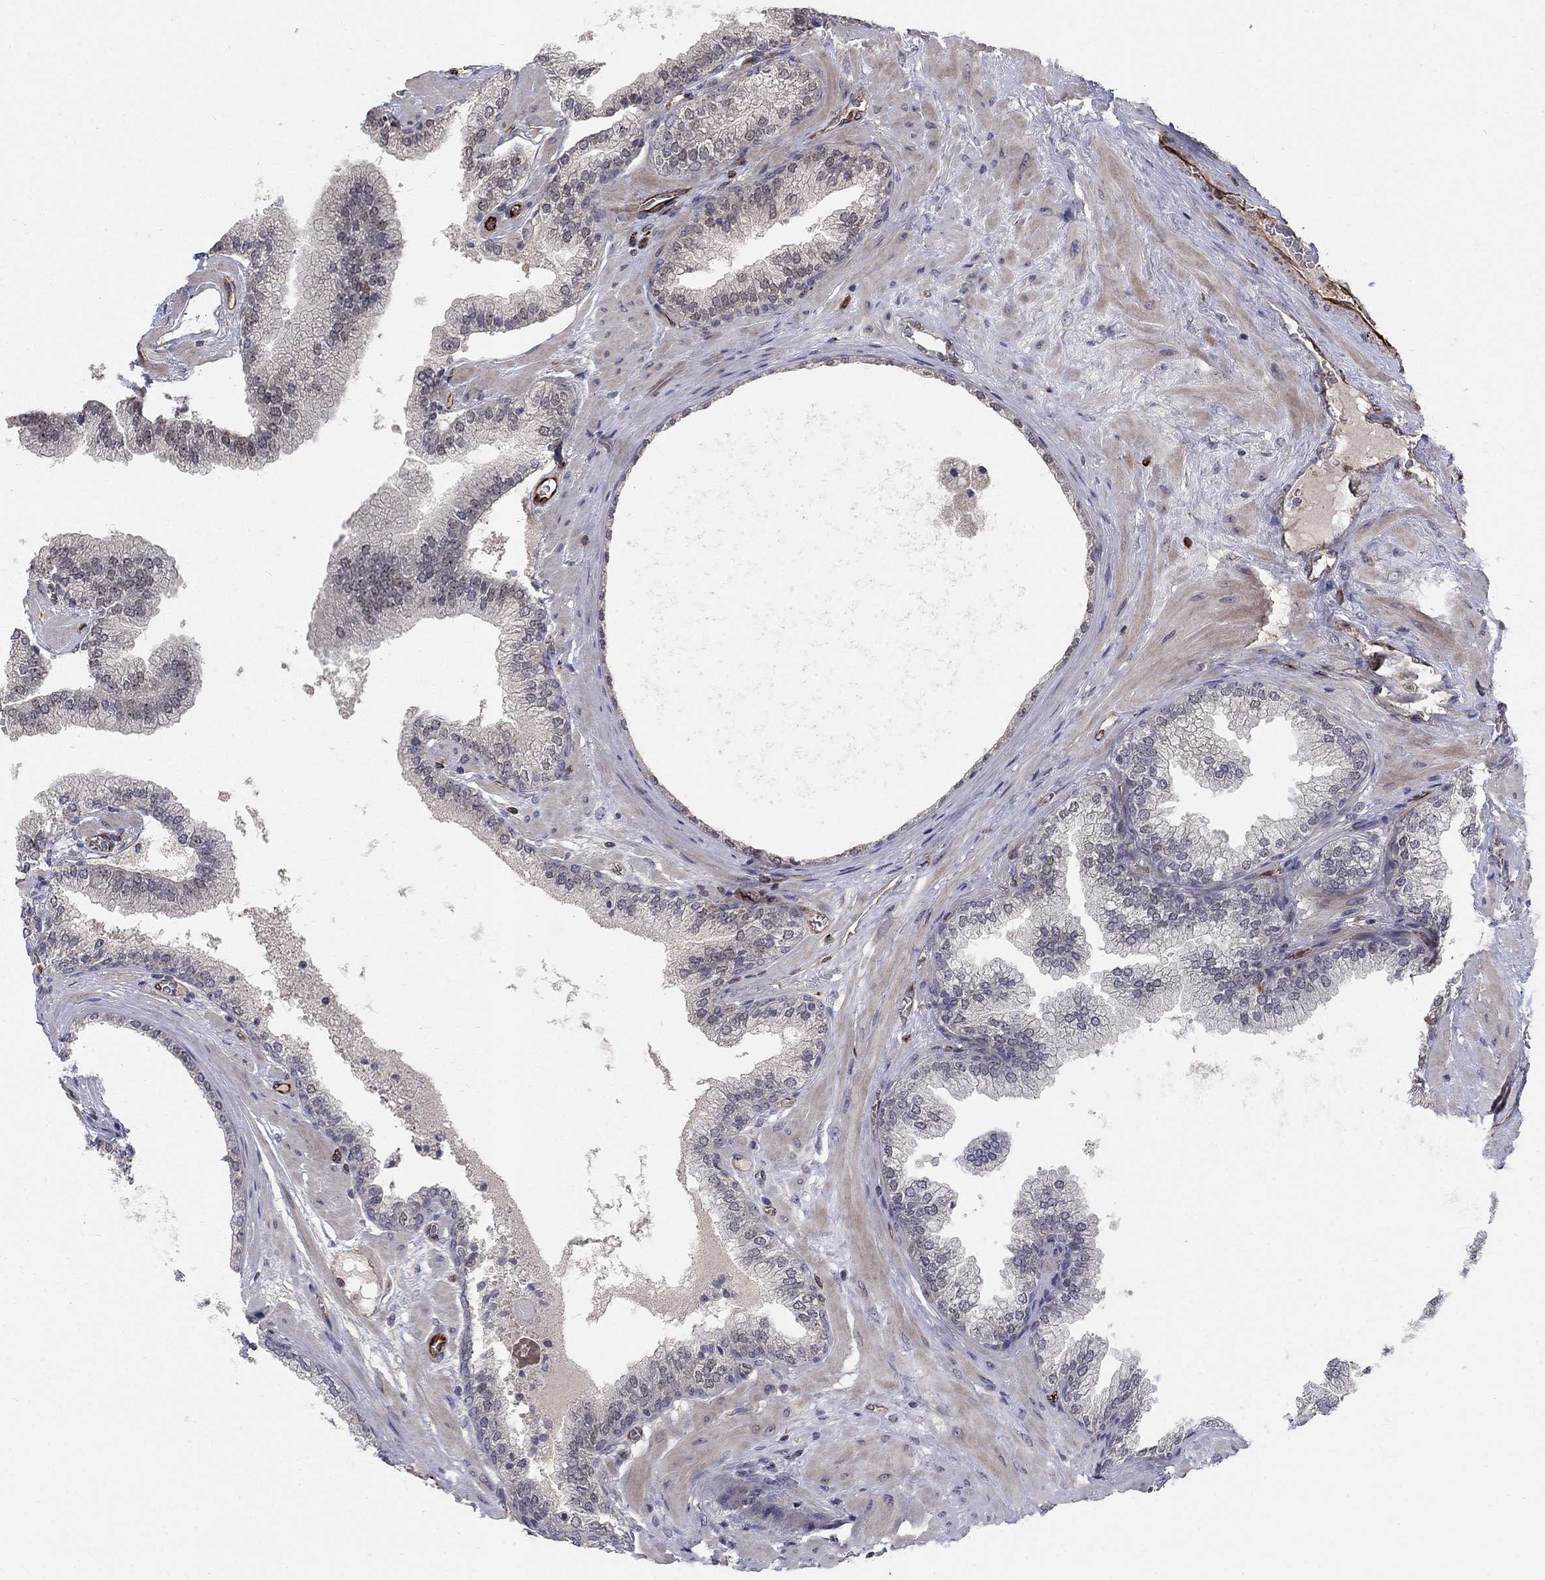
{"staining": {"intensity": "negative", "quantity": "none", "location": "none"}, "tissue": "prostate cancer", "cell_type": "Tumor cells", "image_type": "cancer", "snomed": [{"axis": "morphology", "description": "Adenocarcinoma, Low grade"}, {"axis": "topography", "description": "Prostate"}], "caption": "Immunohistochemistry (IHC) of human prostate cancer (adenocarcinoma (low-grade)) demonstrates no staining in tumor cells.", "gene": "MSRA", "patient": {"sex": "male", "age": 72}}